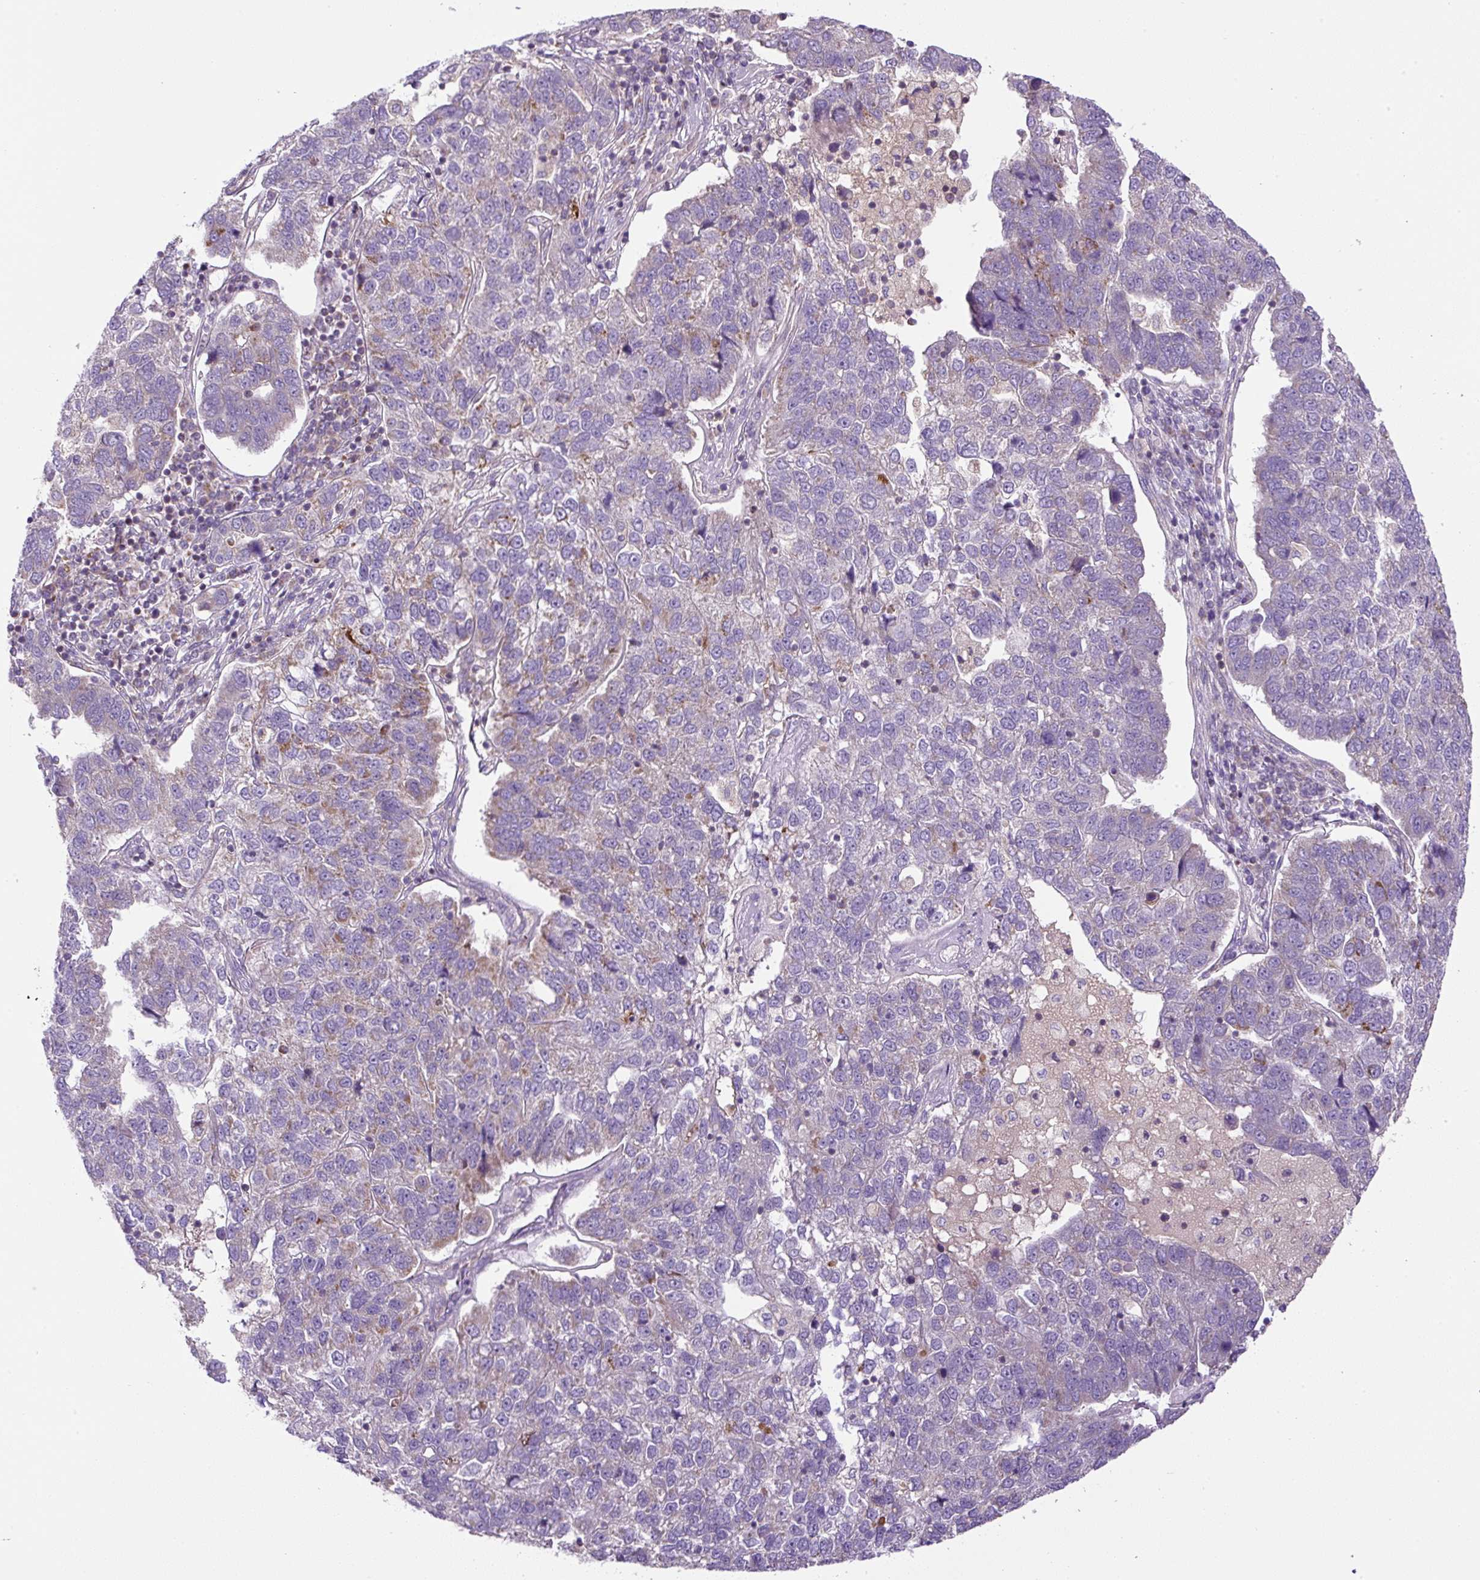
{"staining": {"intensity": "weak", "quantity": "<25%", "location": "cytoplasmic/membranous"}, "tissue": "pancreatic cancer", "cell_type": "Tumor cells", "image_type": "cancer", "snomed": [{"axis": "morphology", "description": "Adenocarcinoma, NOS"}, {"axis": "topography", "description": "Pancreas"}], "caption": "Immunohistochemistry (IHC) micrograph of pancreatic cancer (adenocarcinoma) stained for a protein (brown), which exhibits no positivity in tumor cells.", "gene": "ZNF547", "patient": {"sex": "female", "age": 61}}